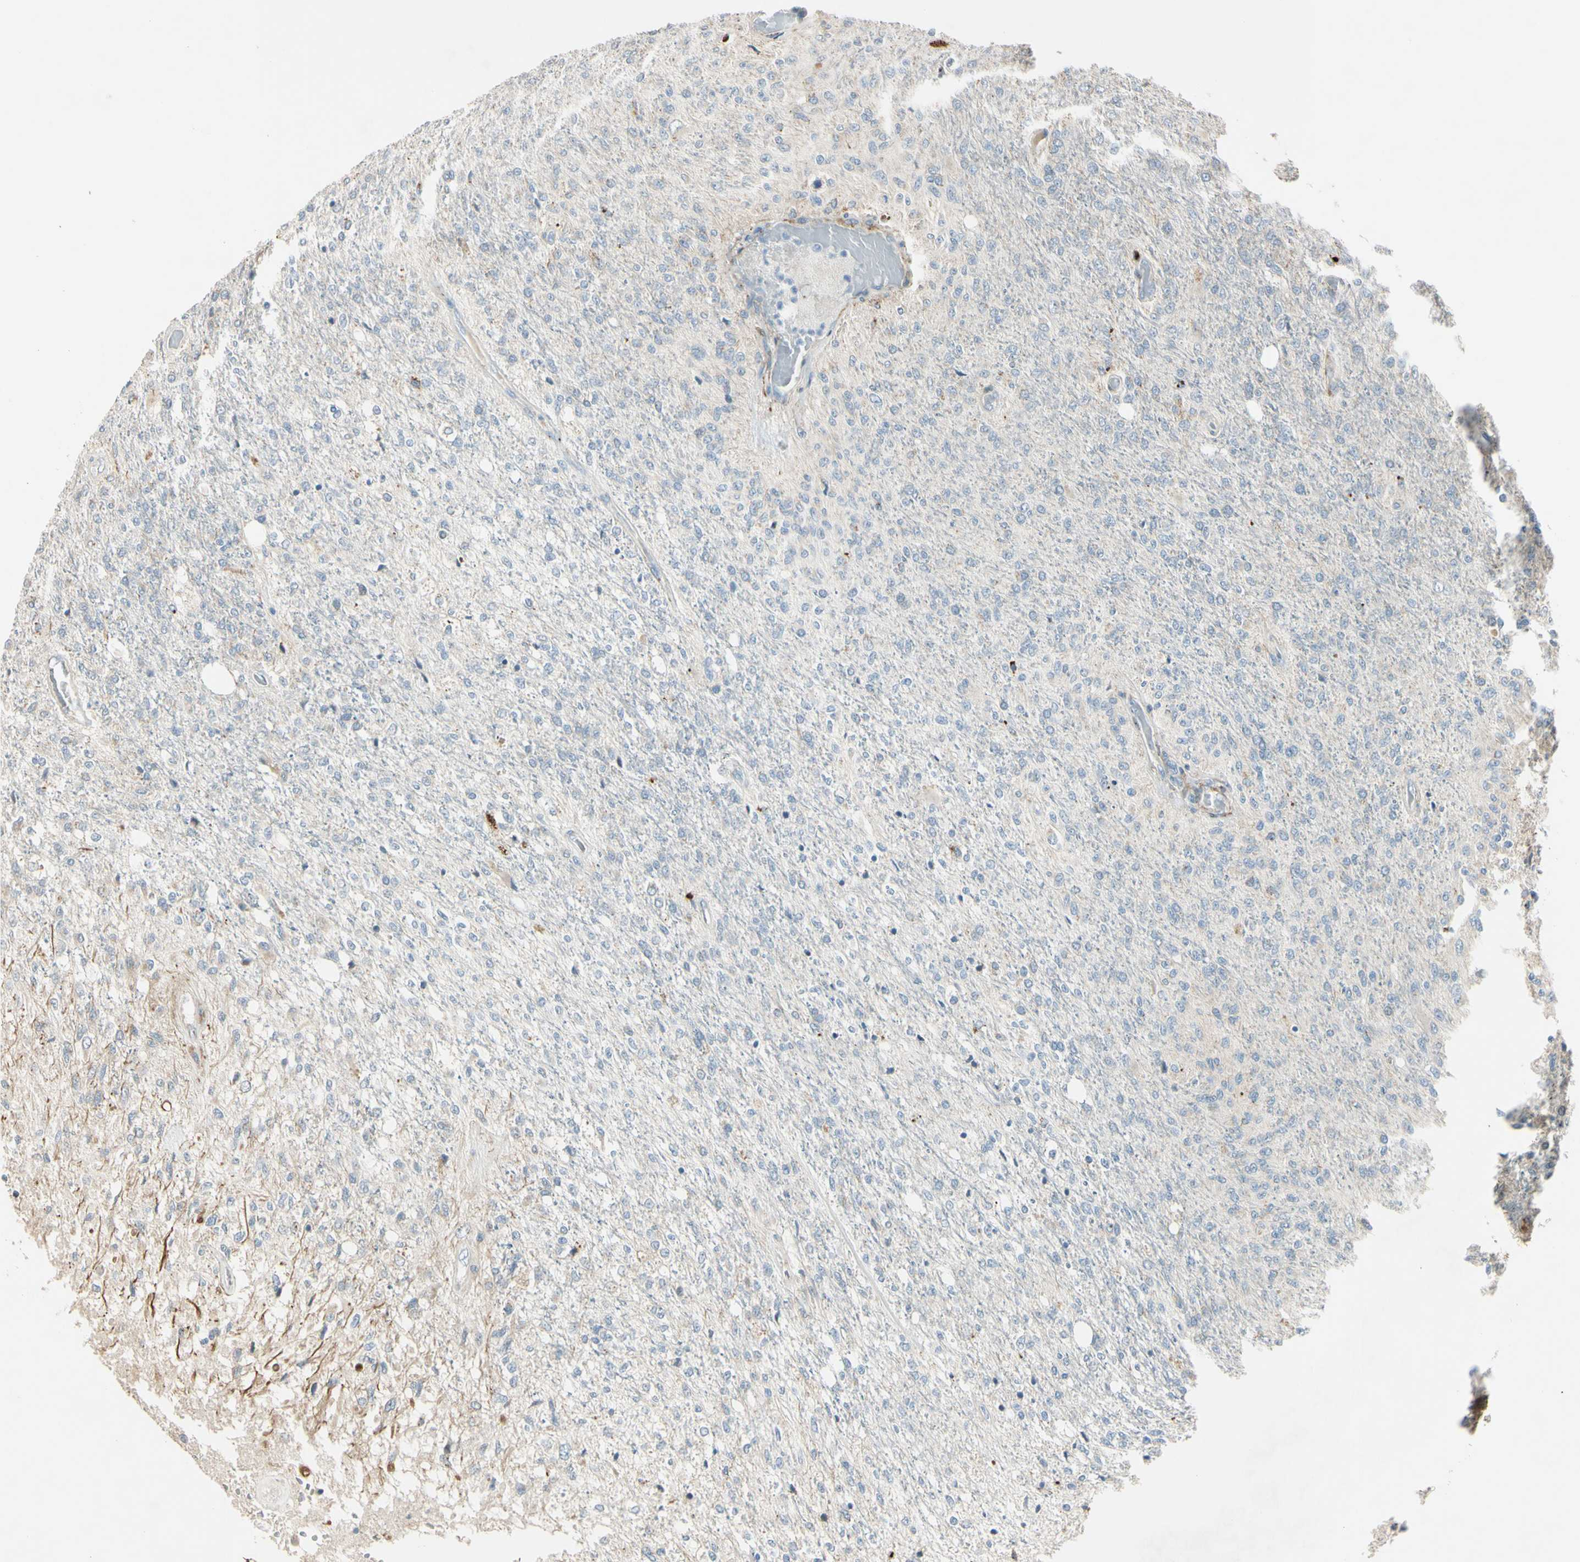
{"staining": {"intensity": "negative", "quantity": "none", "location": "none"}, "tissue": "glioma", "cell_type": "Tumor cells", "image_type": "cancer", "snomed": [{"axis": "morphology", "description": "Normal tissue, NOS"}, {"axis": "morphology", "description": "Glioma, malignant, High grade"}, {"axis": "topography", "description": "Cerebral cortex"}], "caption": "A photomicrograph of human malignant glioma (high-grade) is negative for staining in tumor cells.", "gene": "NDFIP1", "patient": {"sex": "male", "age": 77}}